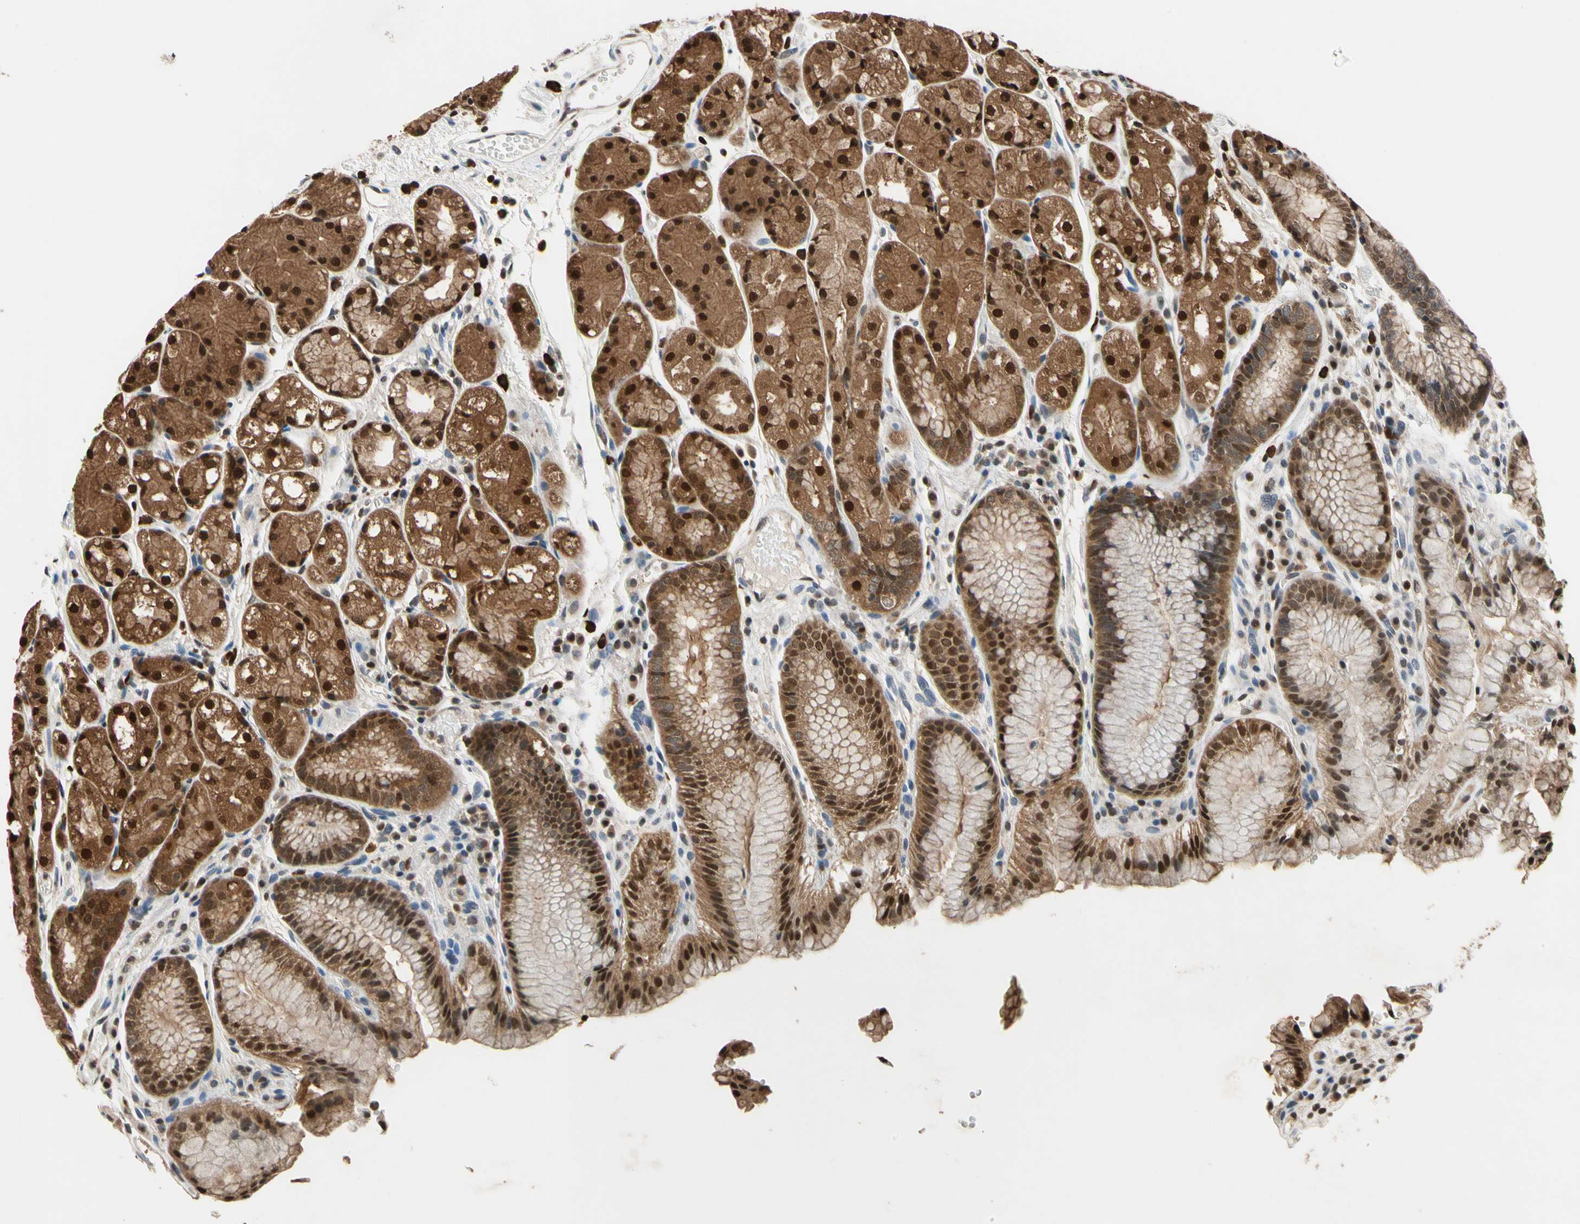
{"staining": {"intensity": "strong", "quantity": ">75%", "location": "cytoplasmic/membranous,nuclear"}, "tissue": "stomach", "cell_type": "Glandular cells", "image_type": "normal", "snomed": [{"axis": "morphology", "description": "Normal tissue, NOS"}, {"axis": "topography", "description": "Stomach, upper"}], "caption": "A brown stain labels strong cytoplasmic/membranous,nuclear staining of a protein in glandular cells of normal stomach.", "gene": "GSR", "patient": {"sex": "male", "age": 72}}